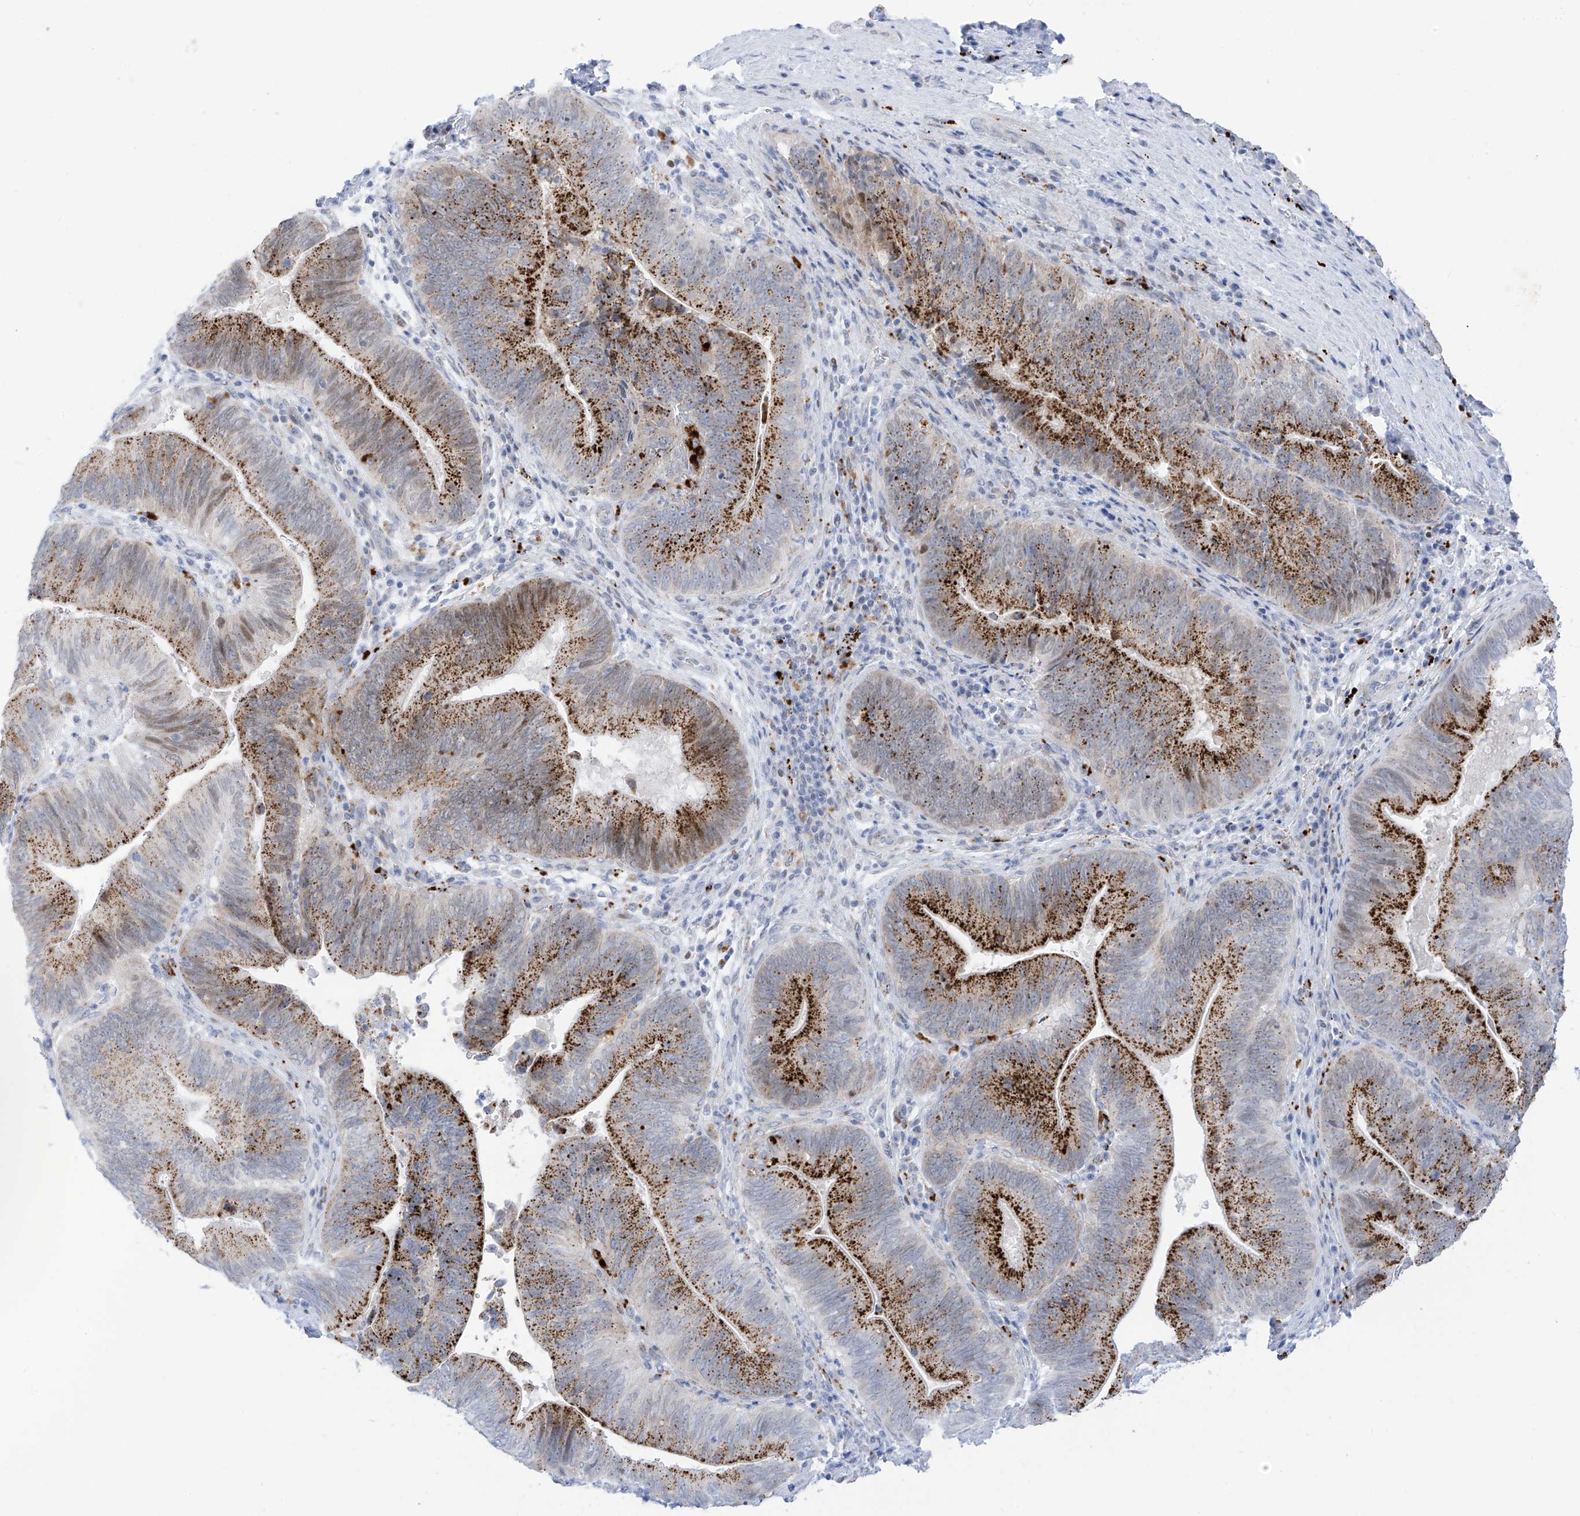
{"staining": {"intensity": "strong", "quantity": ">75%", "location": "cytoplasmic/membranous,nuclear"}, "tissue": "pancreatic cancer", "cell_type": "Tumor cells", "image_type": "cancer", "snomed": [{"axis": "morphology", "description": "Adenocarcinoma, NOS"}, {"axis": "topography", "description": "Pancreas"}], "caption": "A micrograph of human pancreatic cancer (adenocarcinoma) stained for a protein demonstrates strong cytoplasmic/membranous and nuclear brown staining in tumor cells.", "gene": "PSPH", "patient": {"sex": "male", "age": 63}}